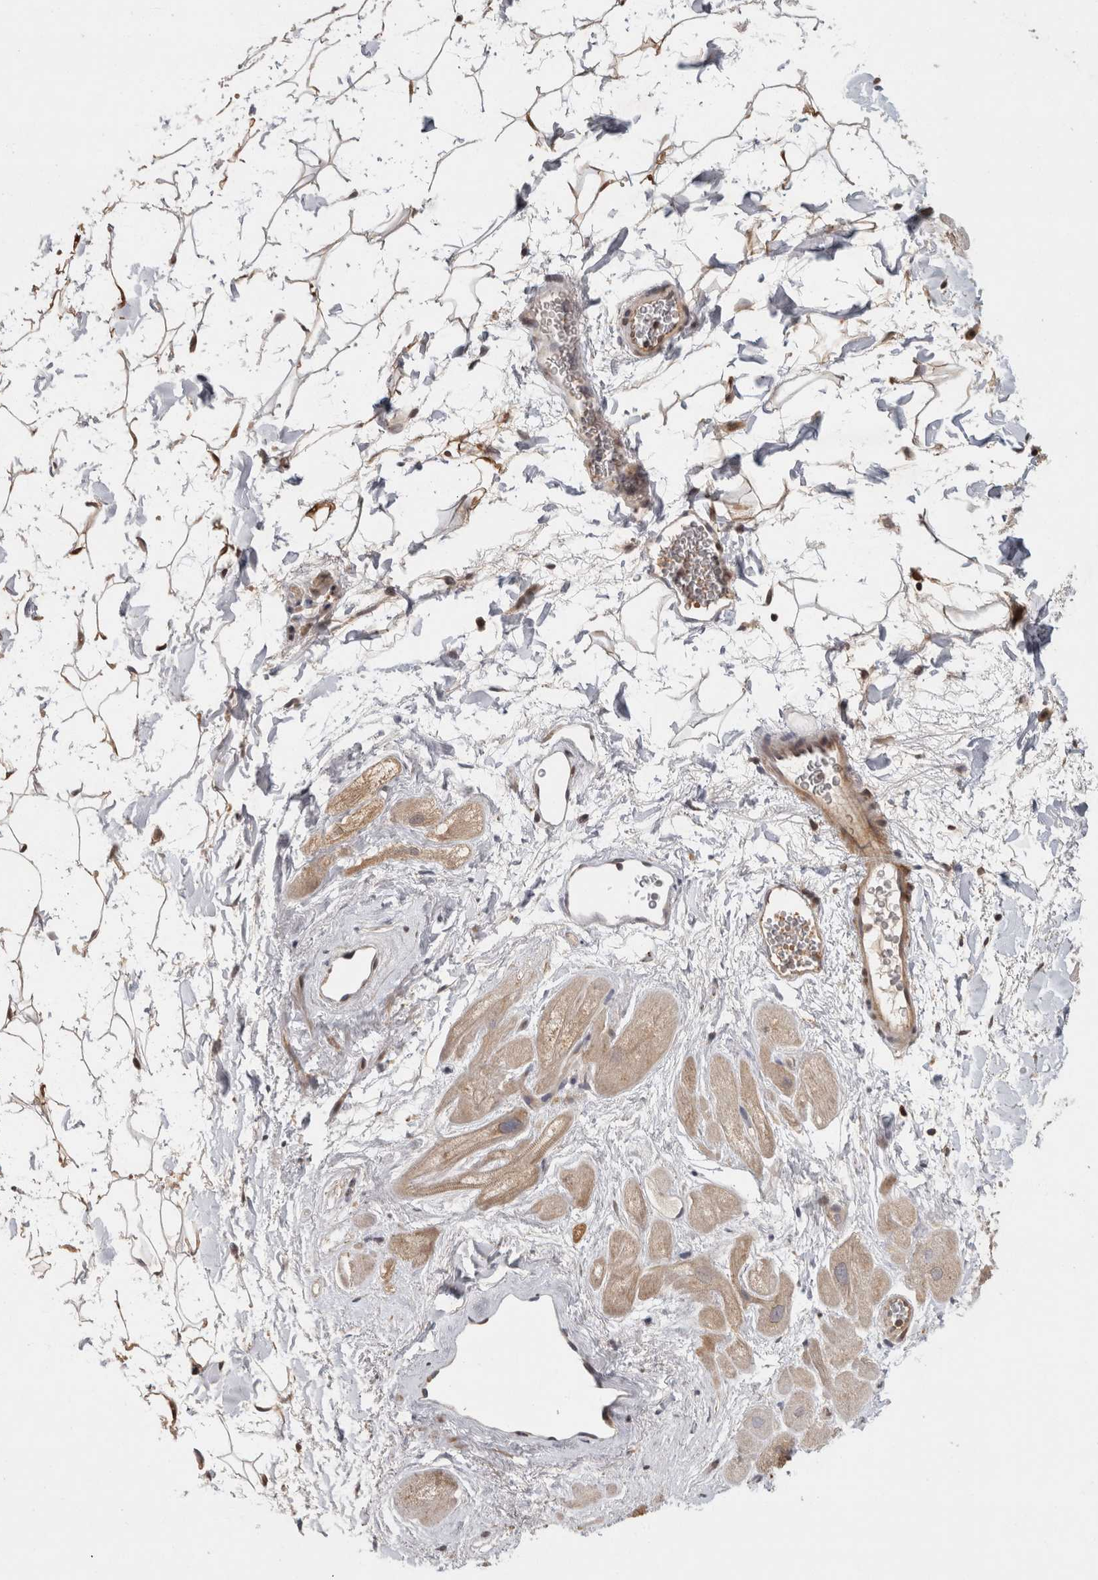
{"staining": {"intensity": "weak", "quantity": "25%-75%", "location": "cytoplasmic/membranous"}, "tissue": "heart muscle", "cell_type": "Cardiomyocytes", "image_type": "normal", "snomed": [{"axis": "morphology", "description": "Normal tissue, NOS"}, {"axis": "topography", "description": "Heart"}], "caption": "High-power microscopy captured an immunohistochemistry (IHC) image of benign heart muscle, revealing weak cytoplasmic/membranous positivity in approximately 25%-75% of cardiomyocytes.", "gene": "ACAT2", "patient": {"sex": "male", "age": 49}}